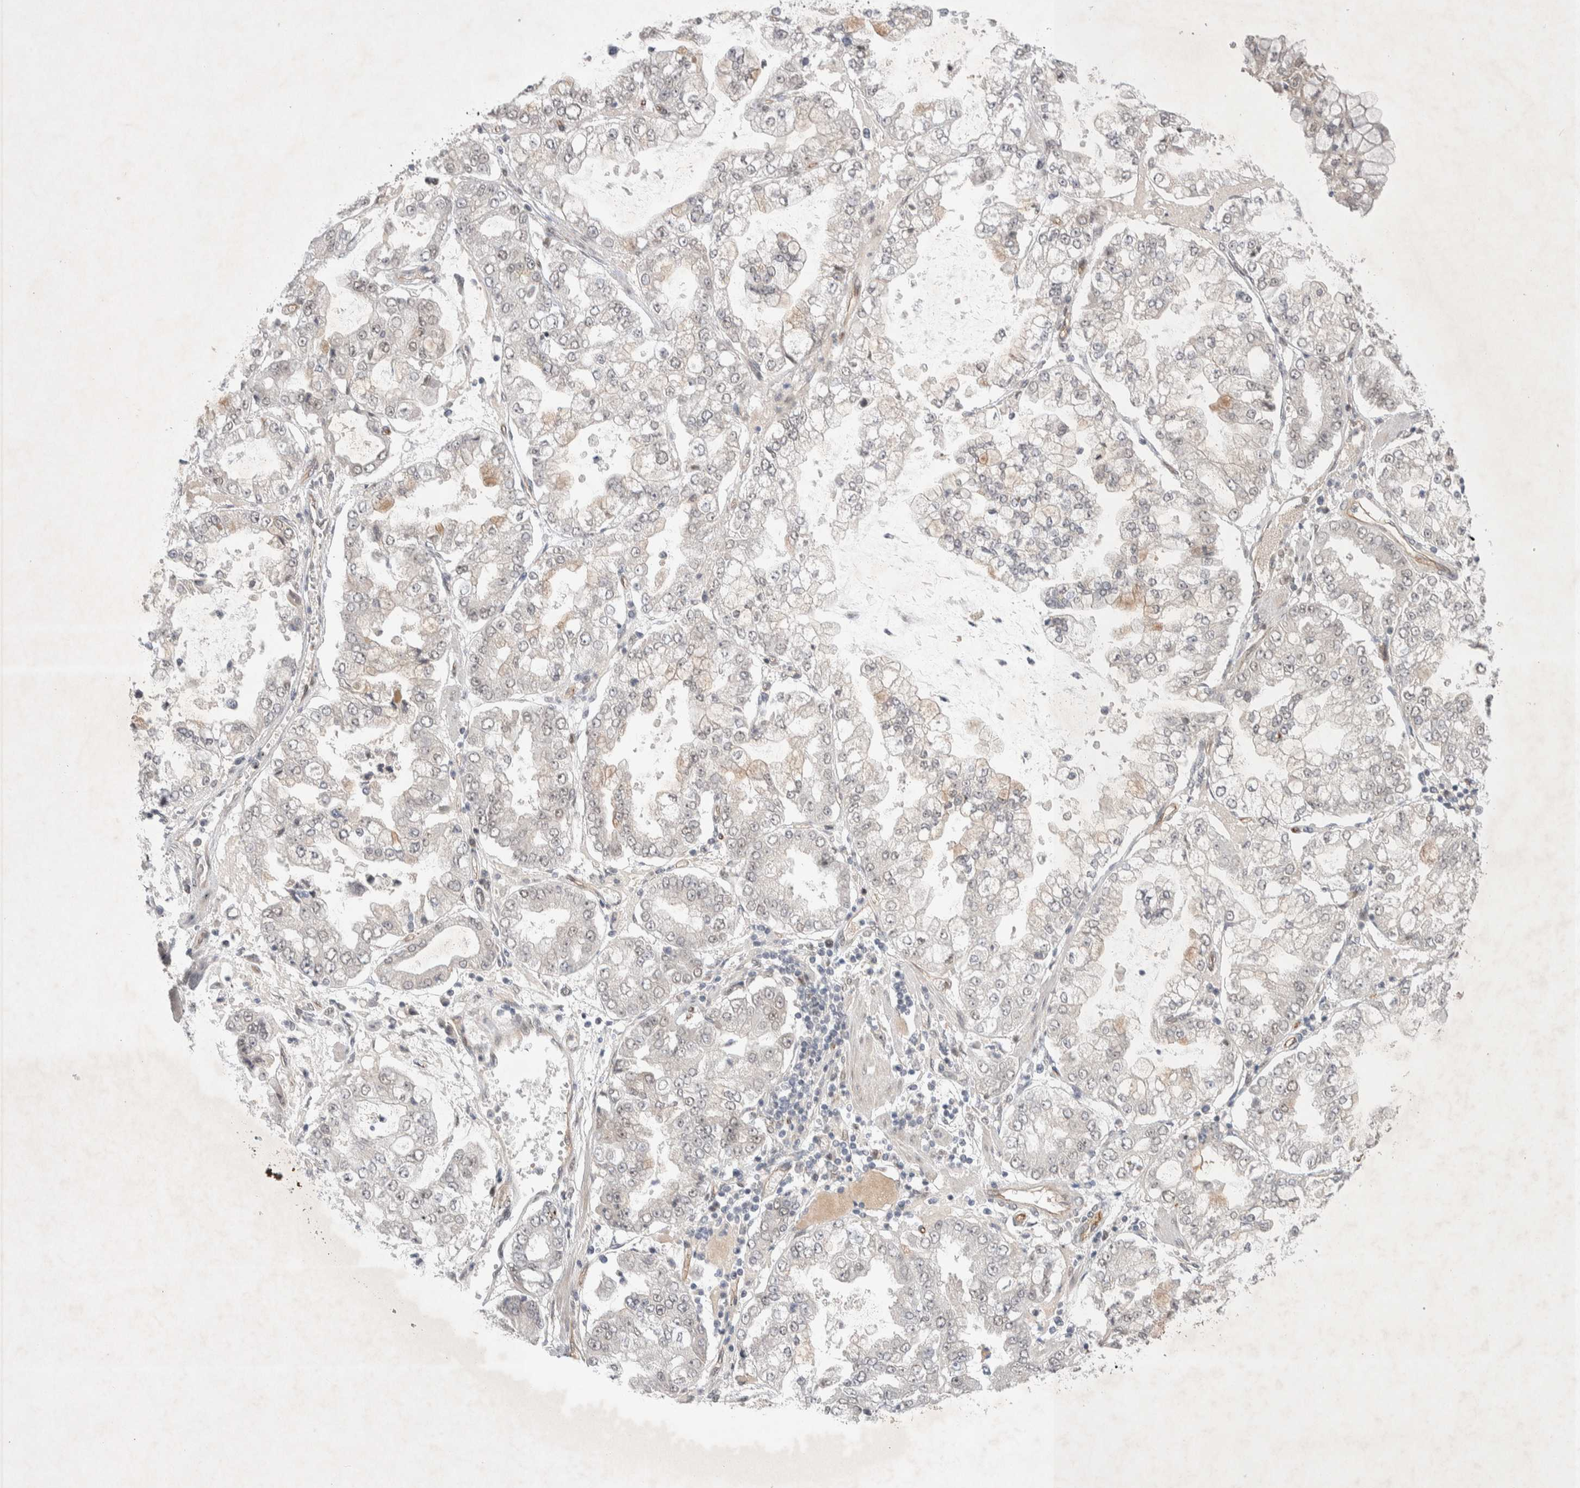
{"staining": {"intensity": "negative", "quantity": "none", "location": "none"}, "tissue": "stomach cancer", "cell_type": "Tumor cells", "image_type": "cancer", "snomed": [{"axis": "morphology", "description": "Adenocarcinoma, NOS"}, {"axis": "topography", "description": "Stomach"}], "caption": "Adenocarcinoma (stomach) stained for a protein using IHC shows no staining tumor cells.", "gene": "ZNF704", "patient": {"sex": "male", "age": 76}}